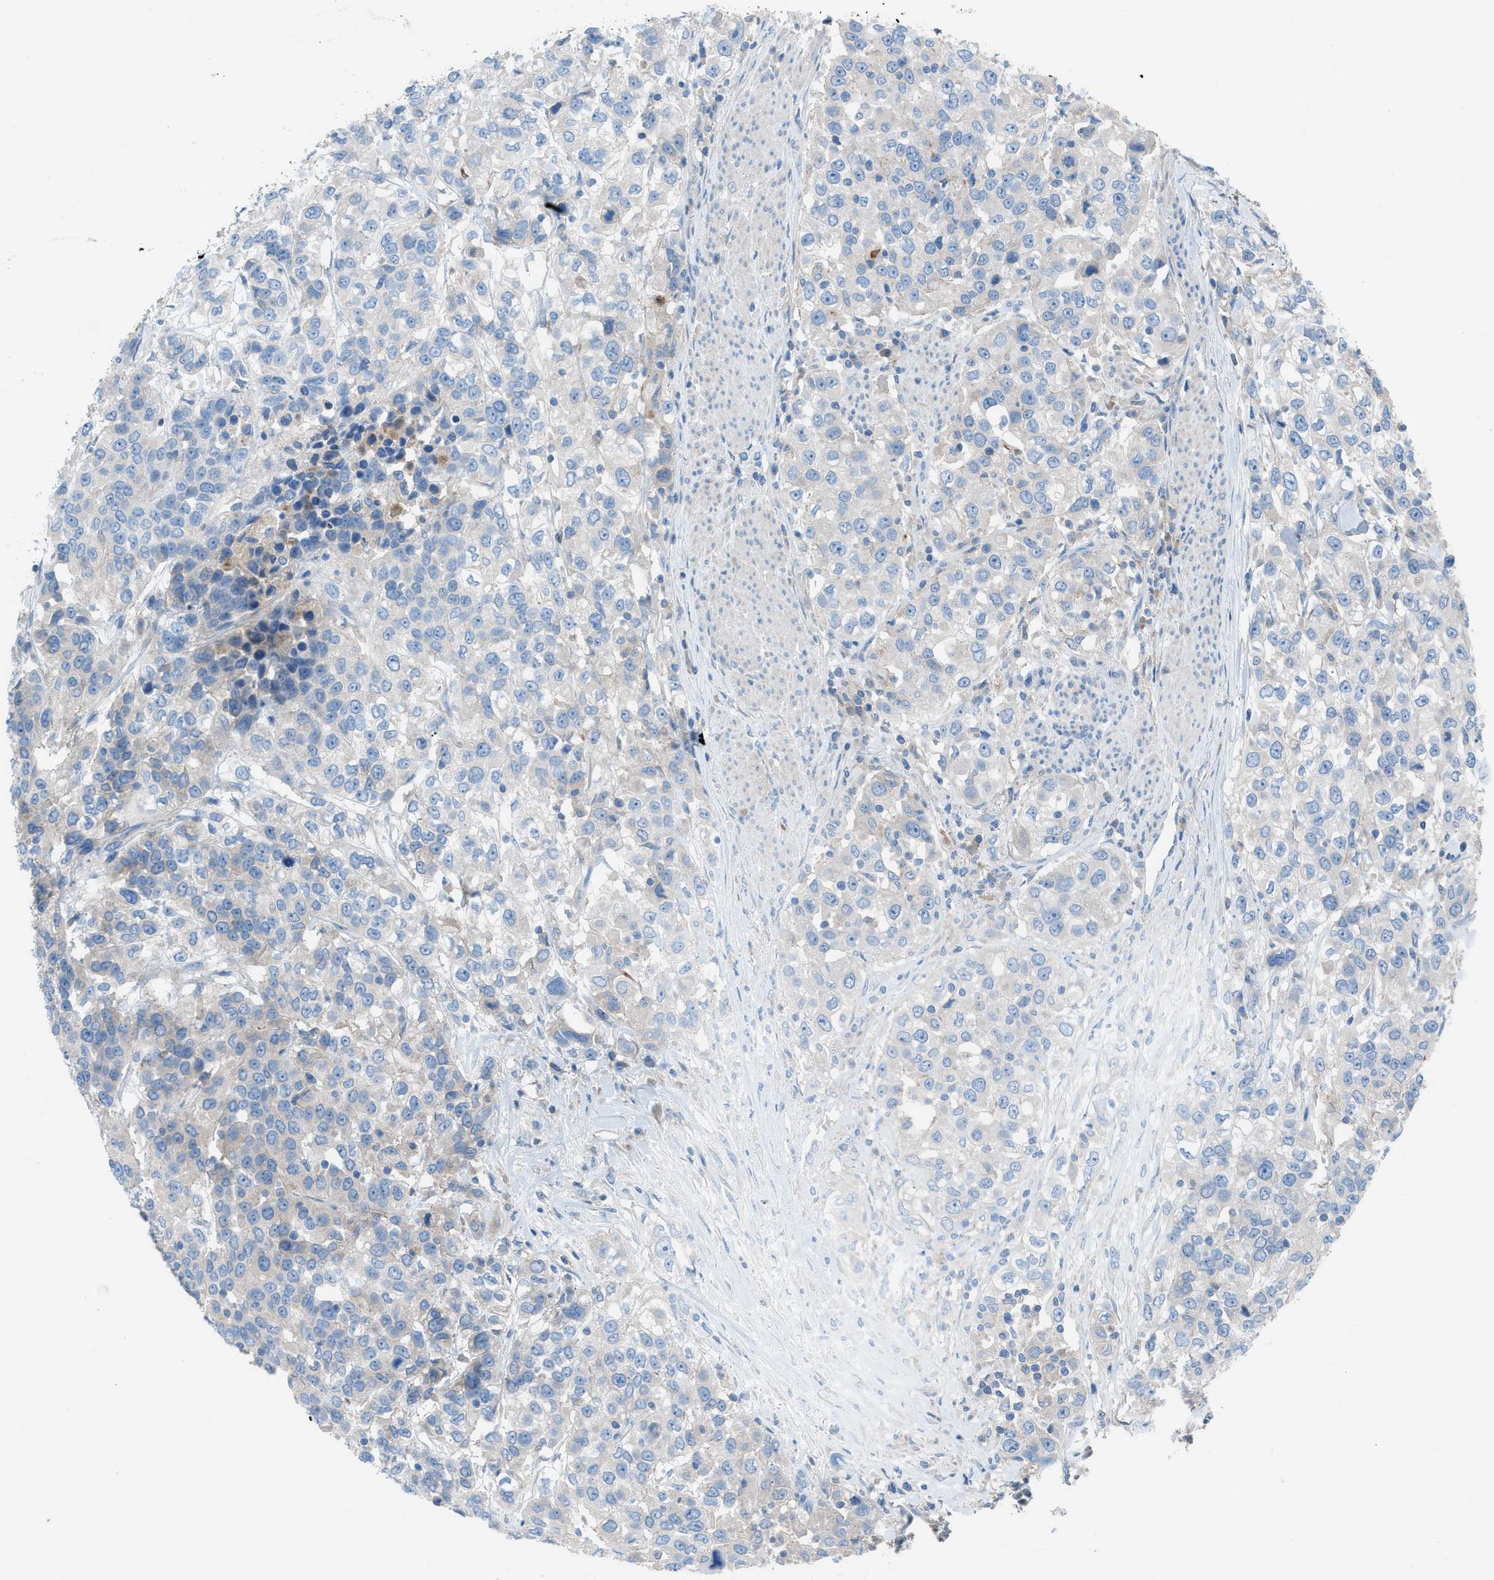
{"staining": {"intensity": "negative", "quantity": "none", "location": "none"}, "tissue": "urothelial cancer", "cell_type": "Tumor cells", "image_type": "cancer", "snomed": [{"axis": "morphology", "description": "Urothelial carcinoma, High grade"}, {"axis": "topography", "description": "Urinary bladder"}], "caption": "This photomicrograph is of high-grade urothelial carcinoma stained with immunohistochemistry to label a protein in brown with the nuclei are counter-stained blue. There is no staining in tumor cells.", "gene": "C5AR2", "patient": {"sex": "female", "age": 80}}